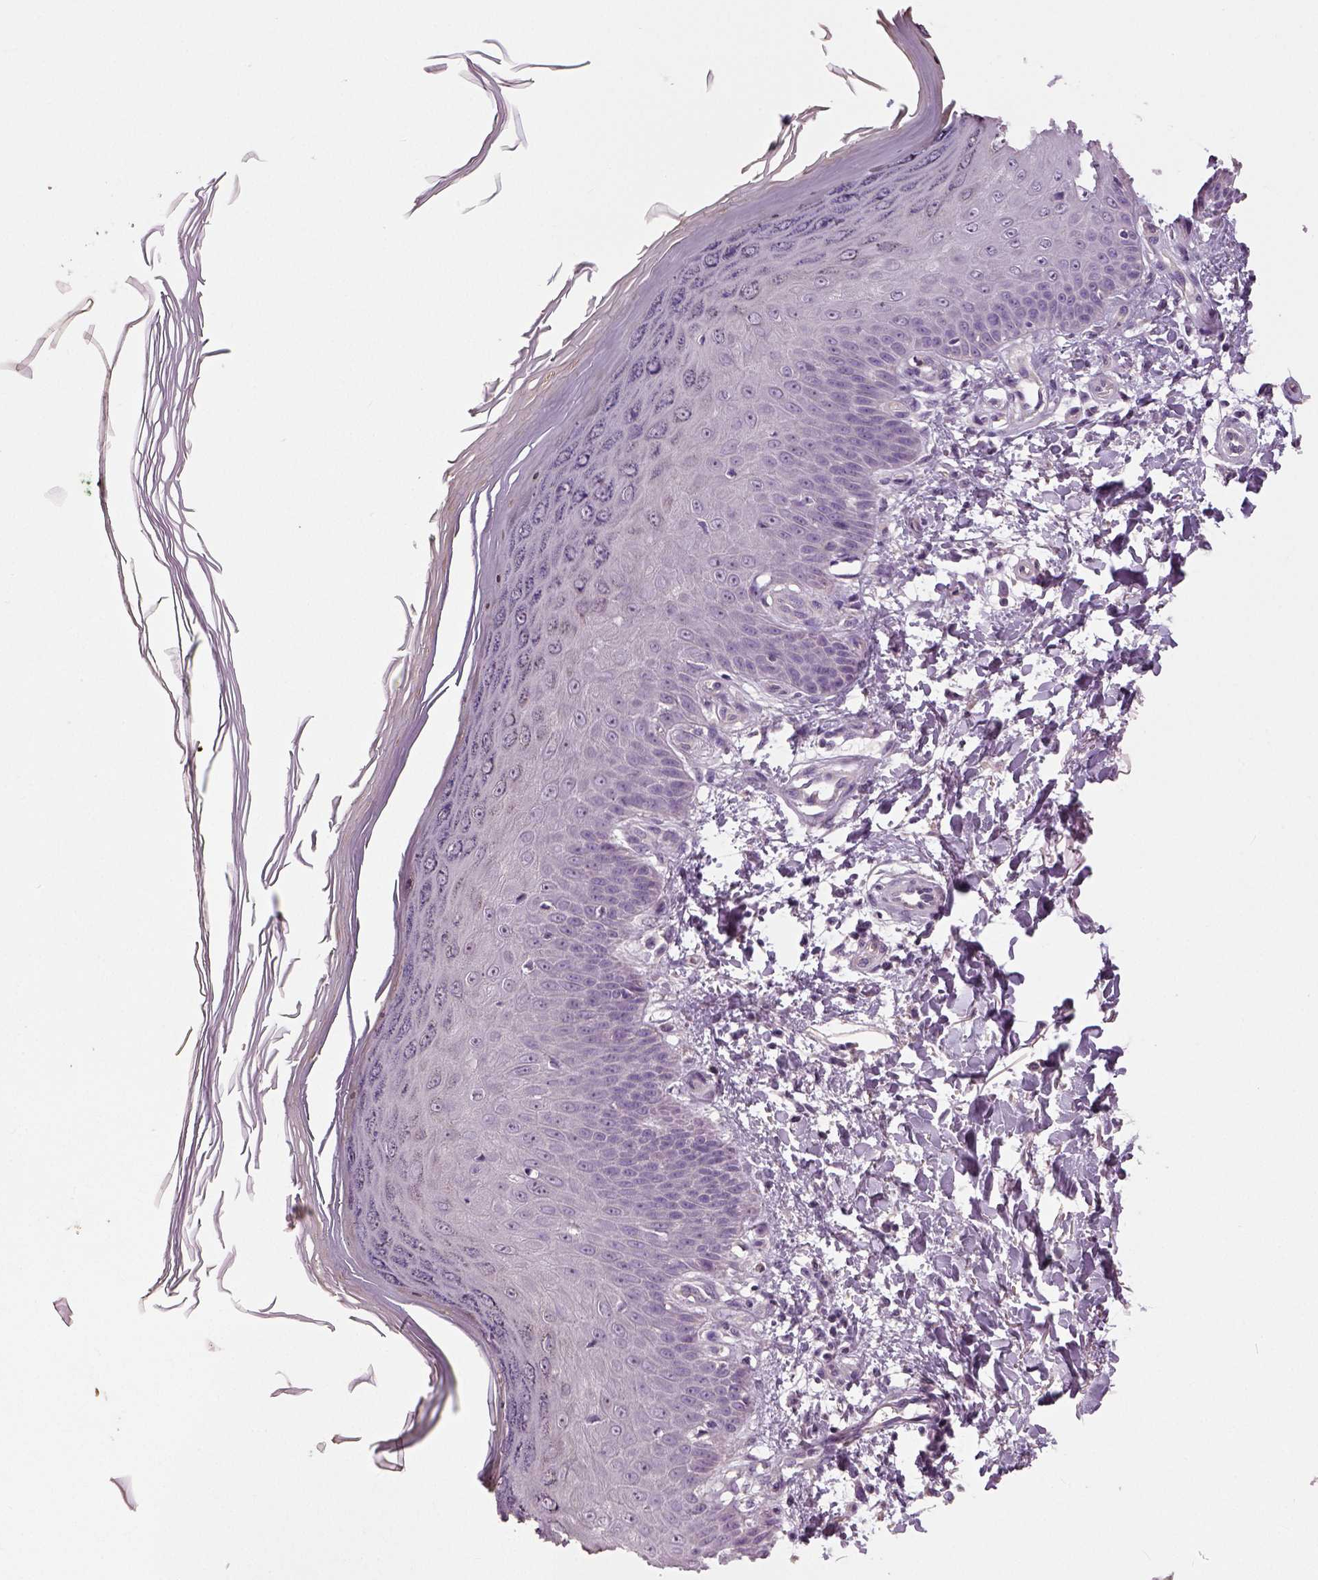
{"staining": {"intensity": "negative", "quantity": "none", "location": "none"}, "tissue": "skin", "cell_type": "Fibroblasts", "image_type": "normal", "snomed": [{"axis": "morphology", "description": "Normal tissue, NOS"}, {"axis": "topography", "description": "Skin"}], "caption": "This photomicrograph is of normal skin stained with immunohistochemistry to label a protein in brown with the nuclei are counter-stained blue. There is no positivity in fibroblasts. (DAB IHC with hematoxylin counter stain).", "gene": "NECAB1", "patient": {"sex": "female", "age": 62}}